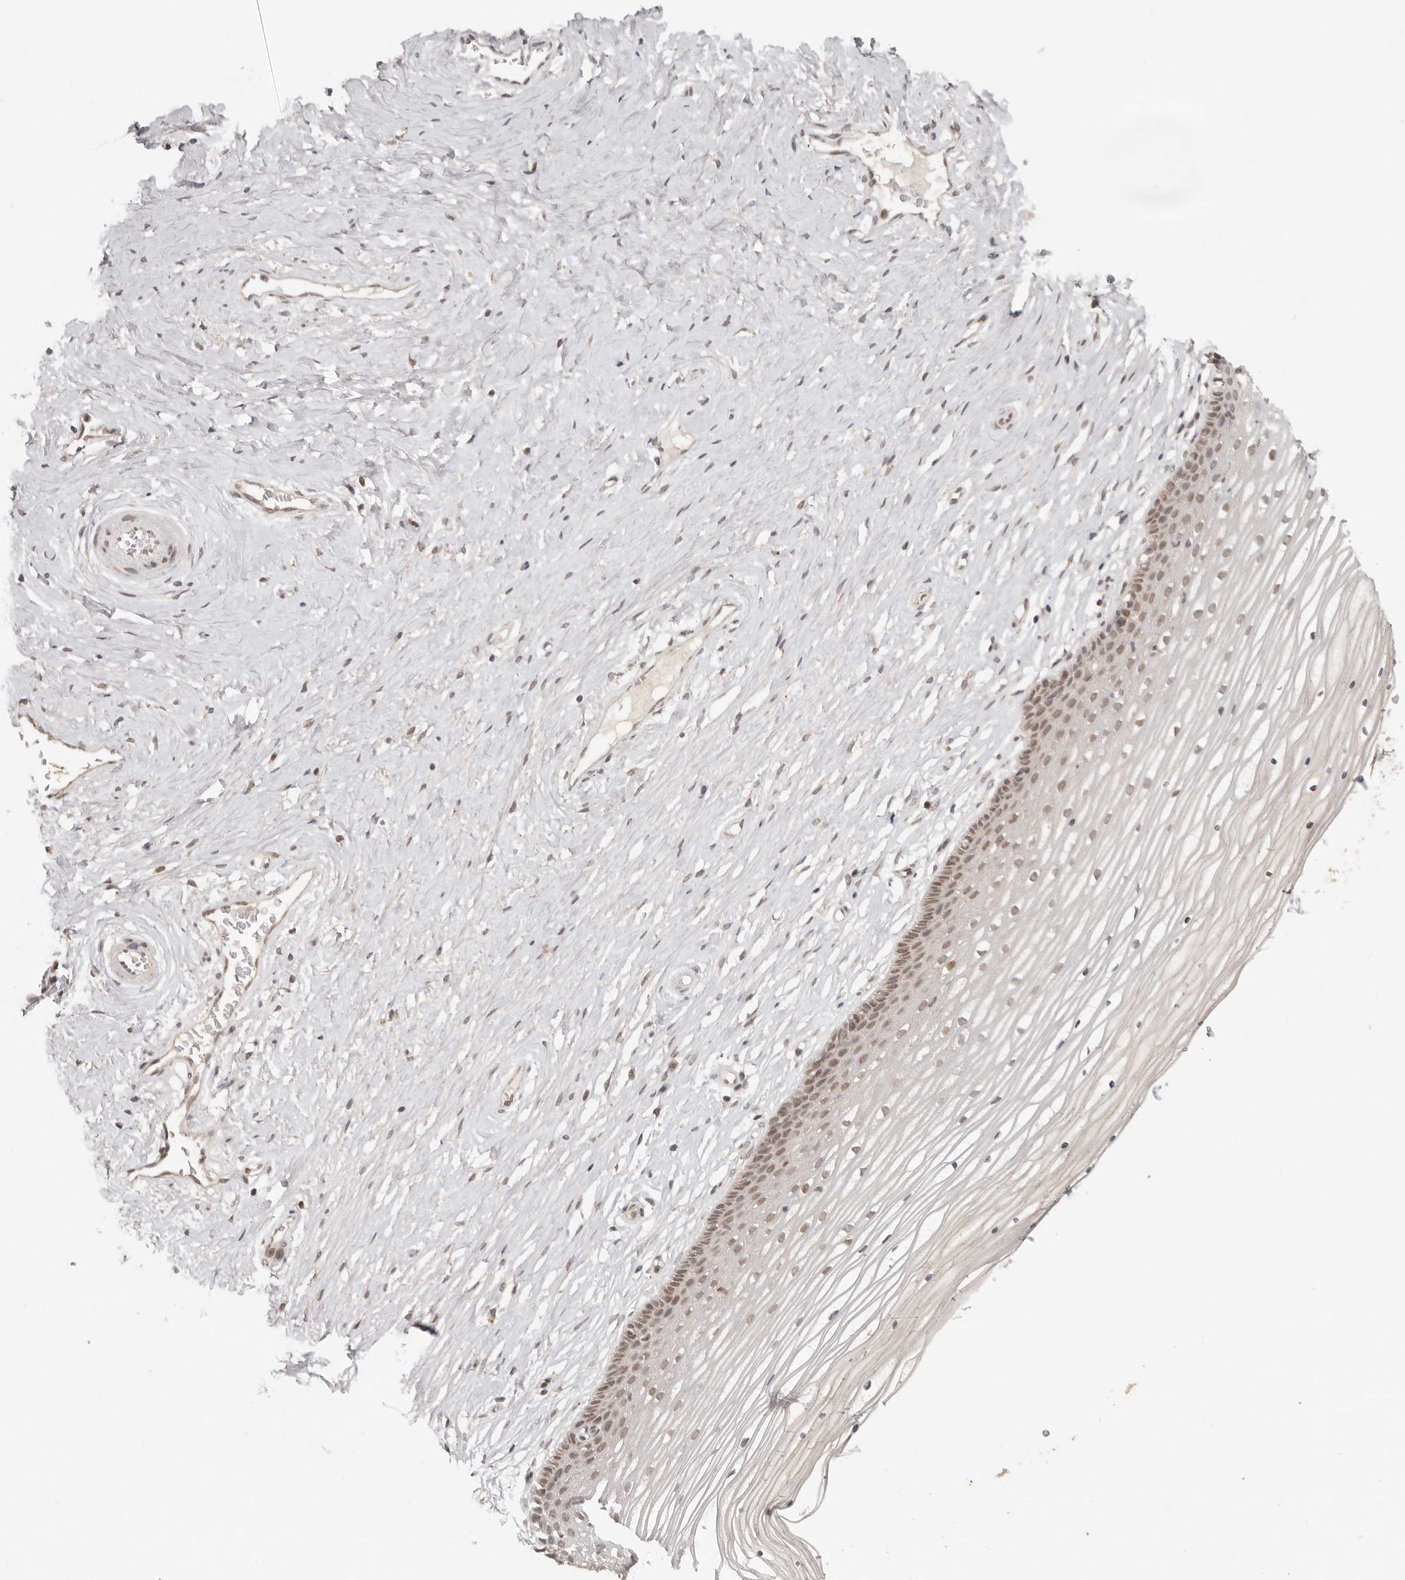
{"staining": {"intensity": "moderate", "quantity": ">75%", "location": "cytoplasmic/membranous,nuclear"}, "tissue": "vagina", "cell_type": "Squamous epithelial cells", "image_type": "normal", "snomed": [{"axis": "morphology", "description": "Normal tissue, NOS"}, {"axis": "topography", "description": "Vagina"}, {"axis": "topography", "description": "Cervix"}], "caption": "Vagina stained with DAB immunohistochemistry demonstrates medium levels of moderate cytoplasmic/membranous,nuclear positivity in approximately >75% of squamous epithelial cells.", "gene": "LRRC75A", "patient": {"sex": "female", "age": 40}}